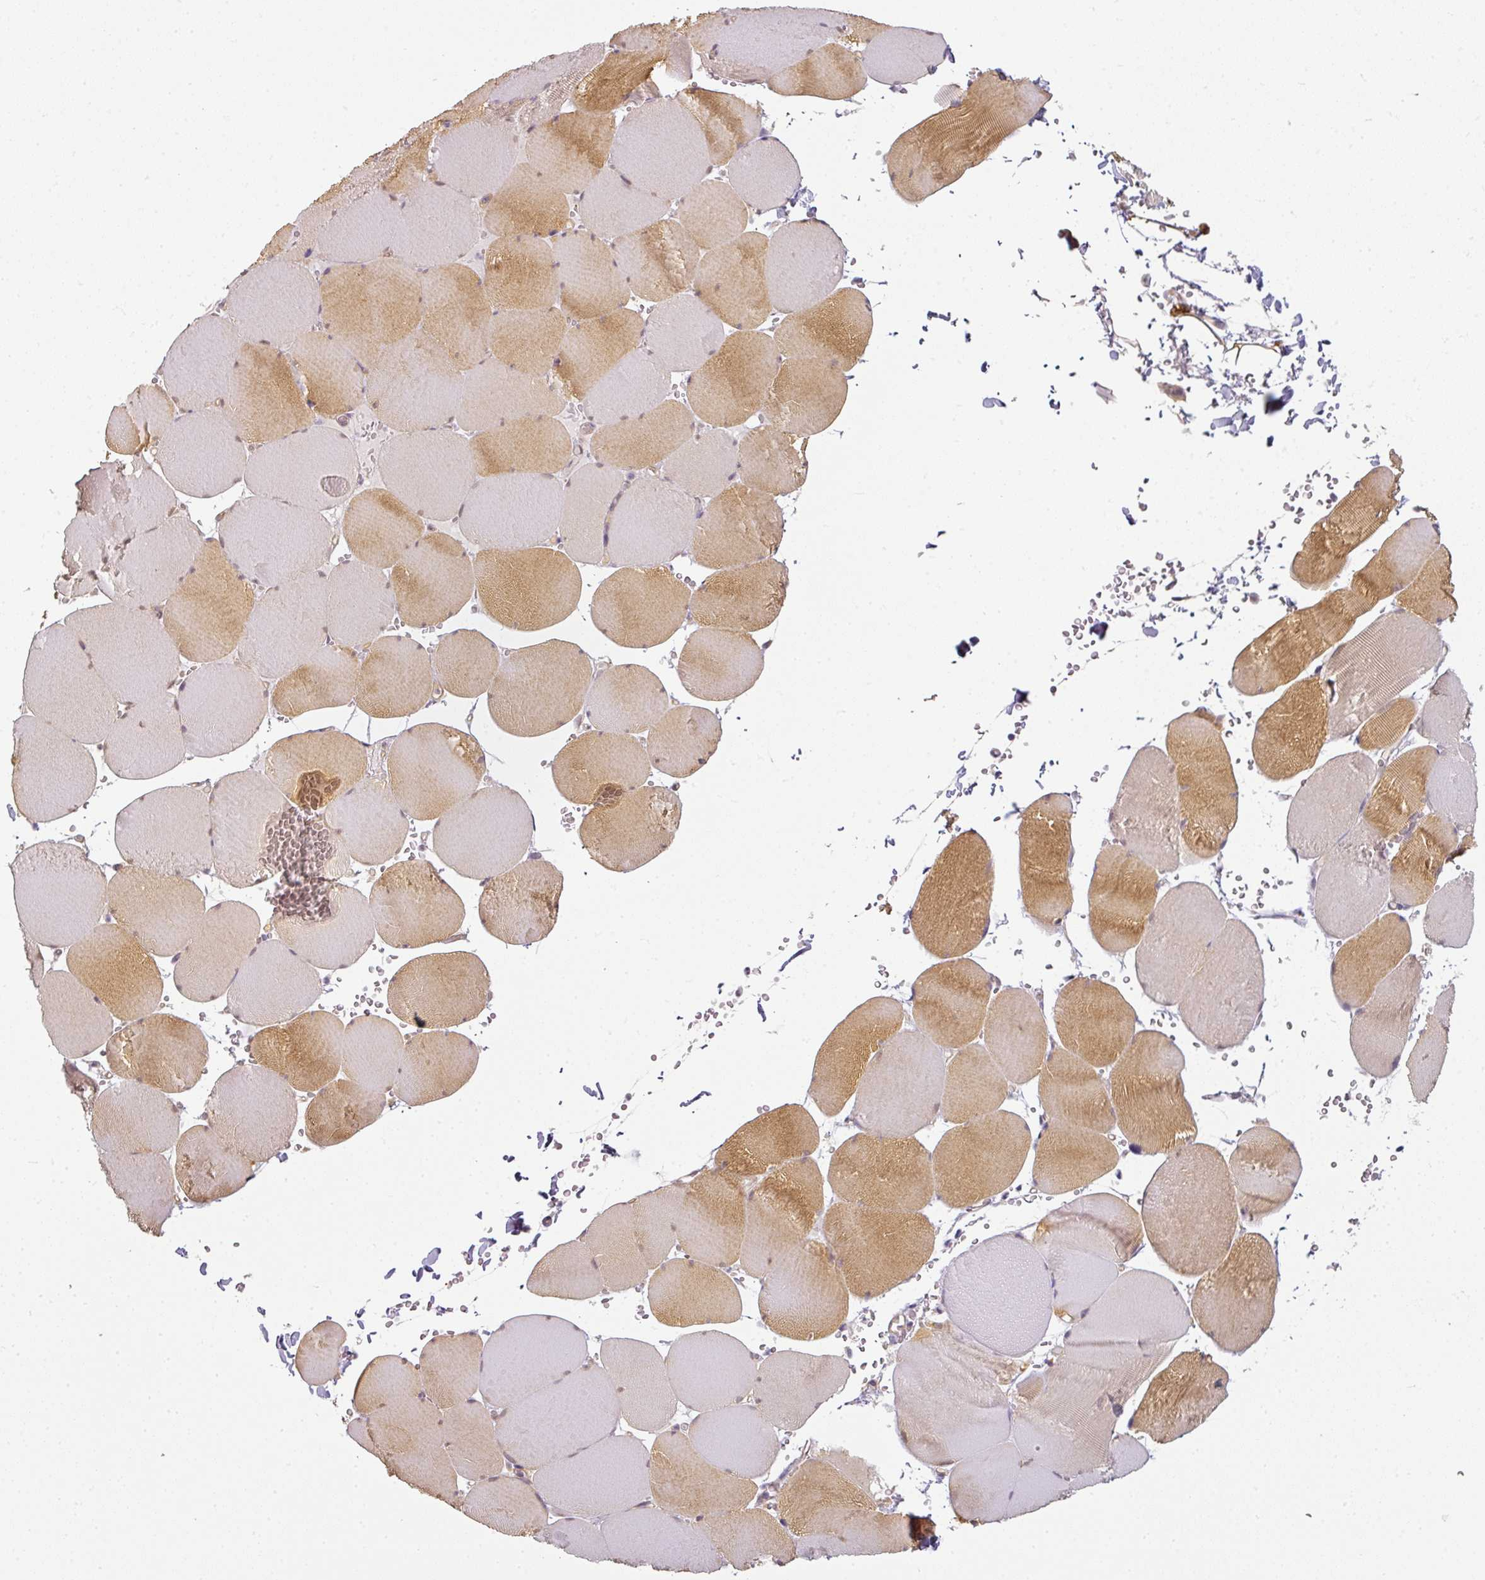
{"staining": {"intensity": "moderate", "quantity": "25%-75%", "location": "cytoplasmic/membranous"}, "tissue": "skeletal muscle", "cell_type": "Myocytes", "image_type": "normal", "snomed": [{"axis": "morphology", "description": "Normal tissue, NOS"}, {"axis": "topography", "description": "Skeletal muscle"}, {"axis": "topography", "description": "Head-Neck"}], "caption": "Approximately 25%-75% of myocytes in benign human skeletal muscle display moderate cytoplasmic/membranous protein expression as visualized by brown immunohistochemical staining.", "gene": "ANKRD18A", "patient": {"sex": "male", "age": 66}}